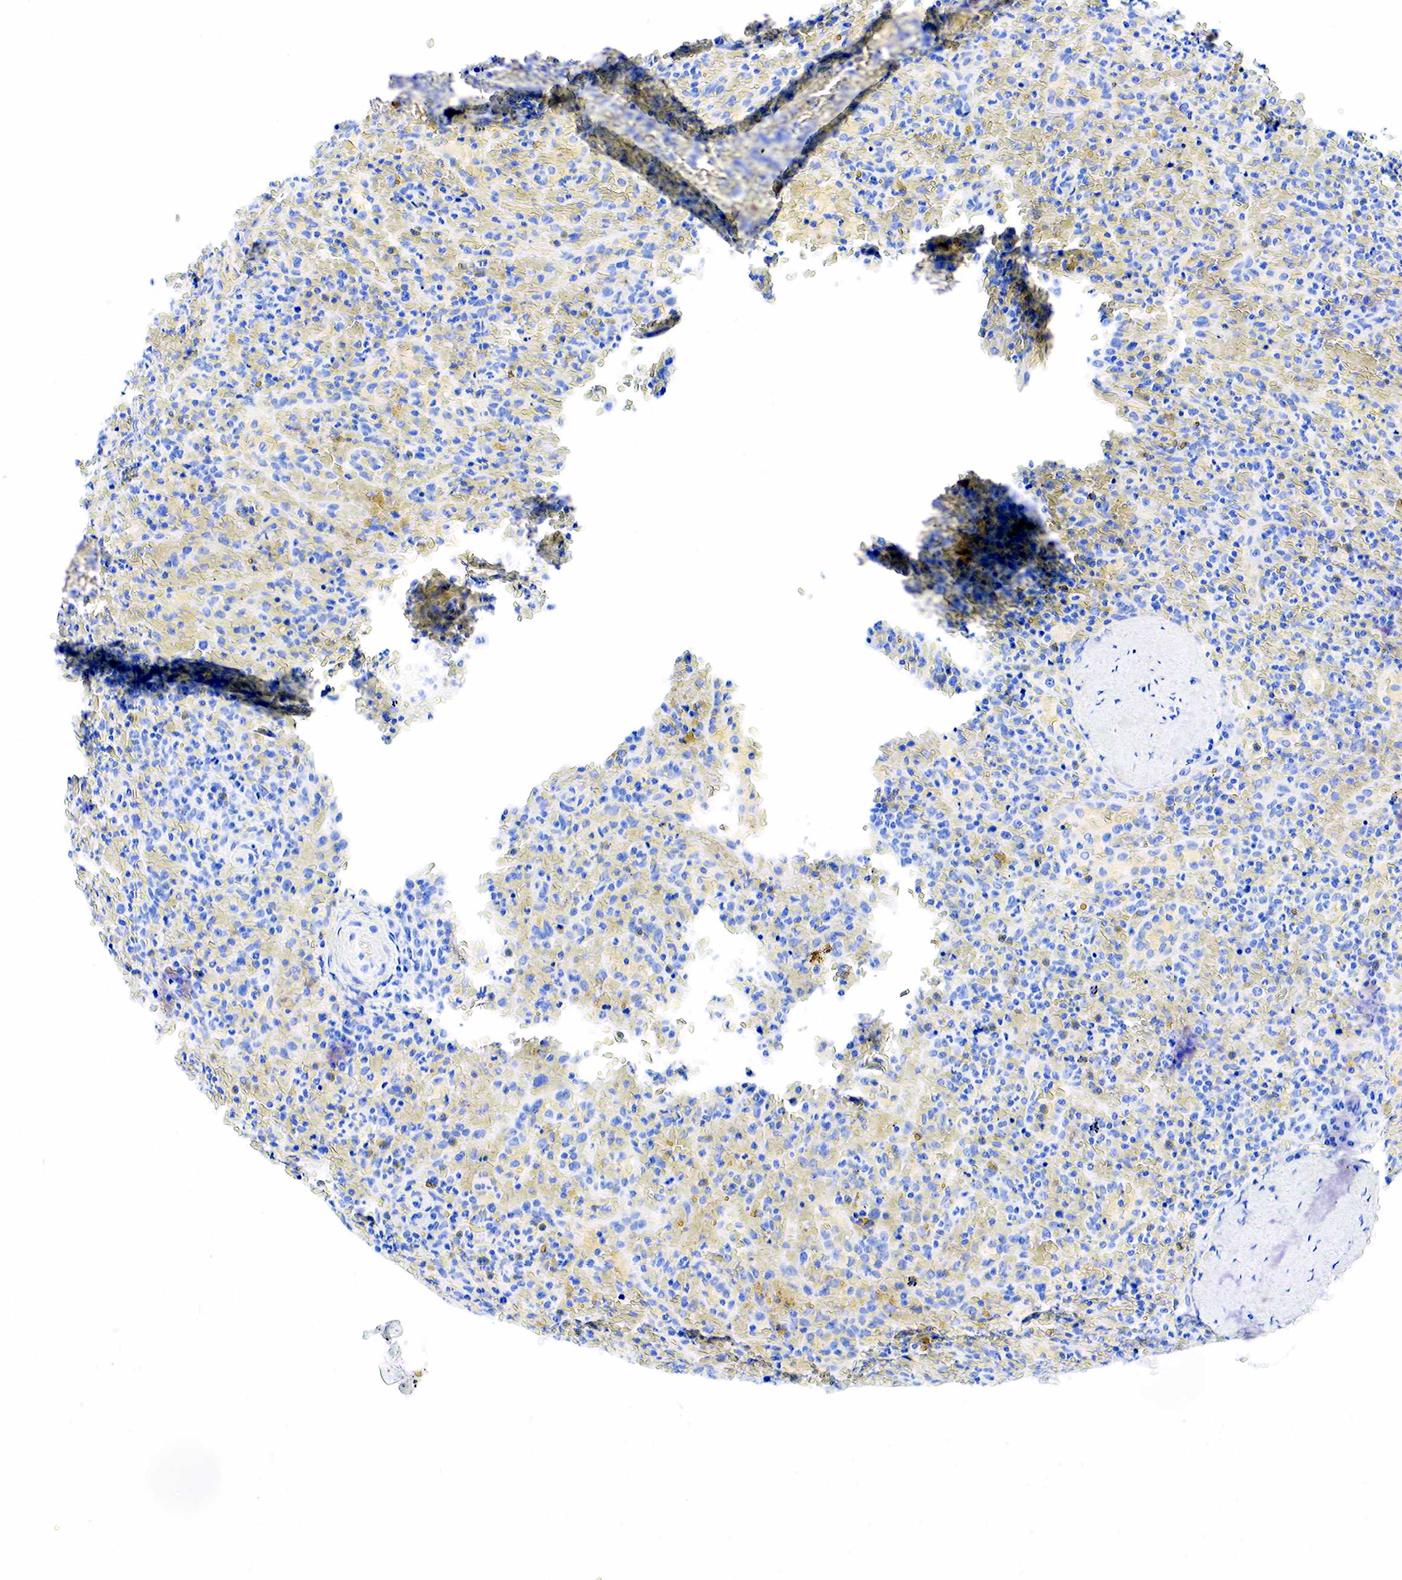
{"staining": {"intensity": "negative", "quantity": "none", "location": "none"}, "tissue": "lymphoma", "cell_type": "Tumor cells", "image_type": "cancer", "snomed": [{"axis": "morphology", "description": "Malignant lymphoma, non-Hodgkin's type, High grade"}, {"axis": "topography", "description": "Spleen"}, {"axis": "topography", "description": "Lymph node"}], "caption": "Tumor cells show no significant protein positivity in malignant lymphoma, non-Hodgkin's type (high-grade).", "gene": "ESR1", "patient": {"sex": "female", "age": 70}}